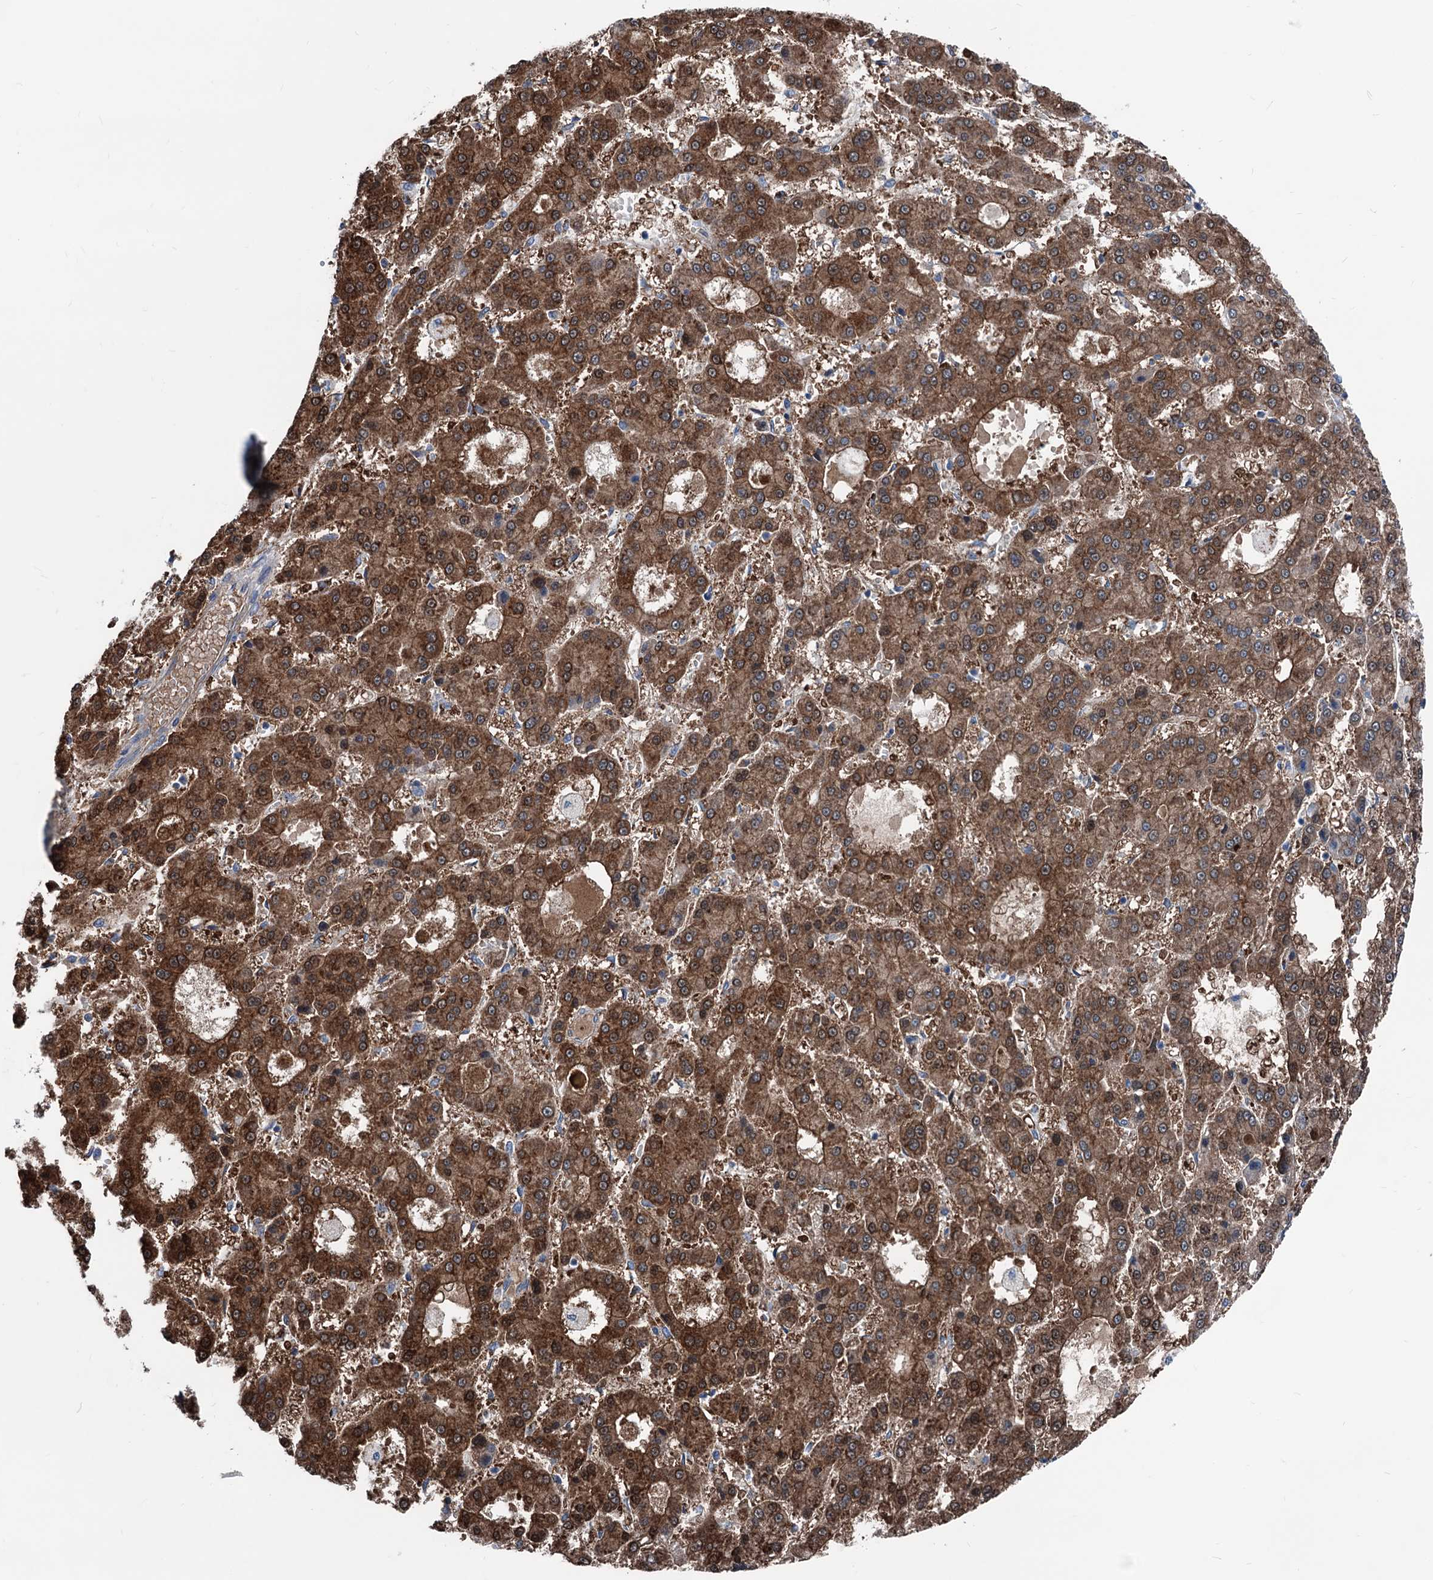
{"staining": {"intensity": "strong", "quantity": ">75%", "location": "cytoplasmic/membranous"}, "tissue": "liver cancer", "cell_type": "Tumor cells", "image_type": "cancer", "snomed": [{"axis": "morphology", "description": "Carcinoma, Hepatocellular, NOS"}, {"axis": "topography", "description": "Liver"}], "caption": "Immunohistochemistry (DAB (3,3'-diaminobenzidine)) staining of liver hepatocellular carcinoma demonstrates strong cytoplasmic/membranous protein positivity in approximately >75% of tumor cells.", "gene": "GLO1", "patient": {"sex": "male", "age": 70}}